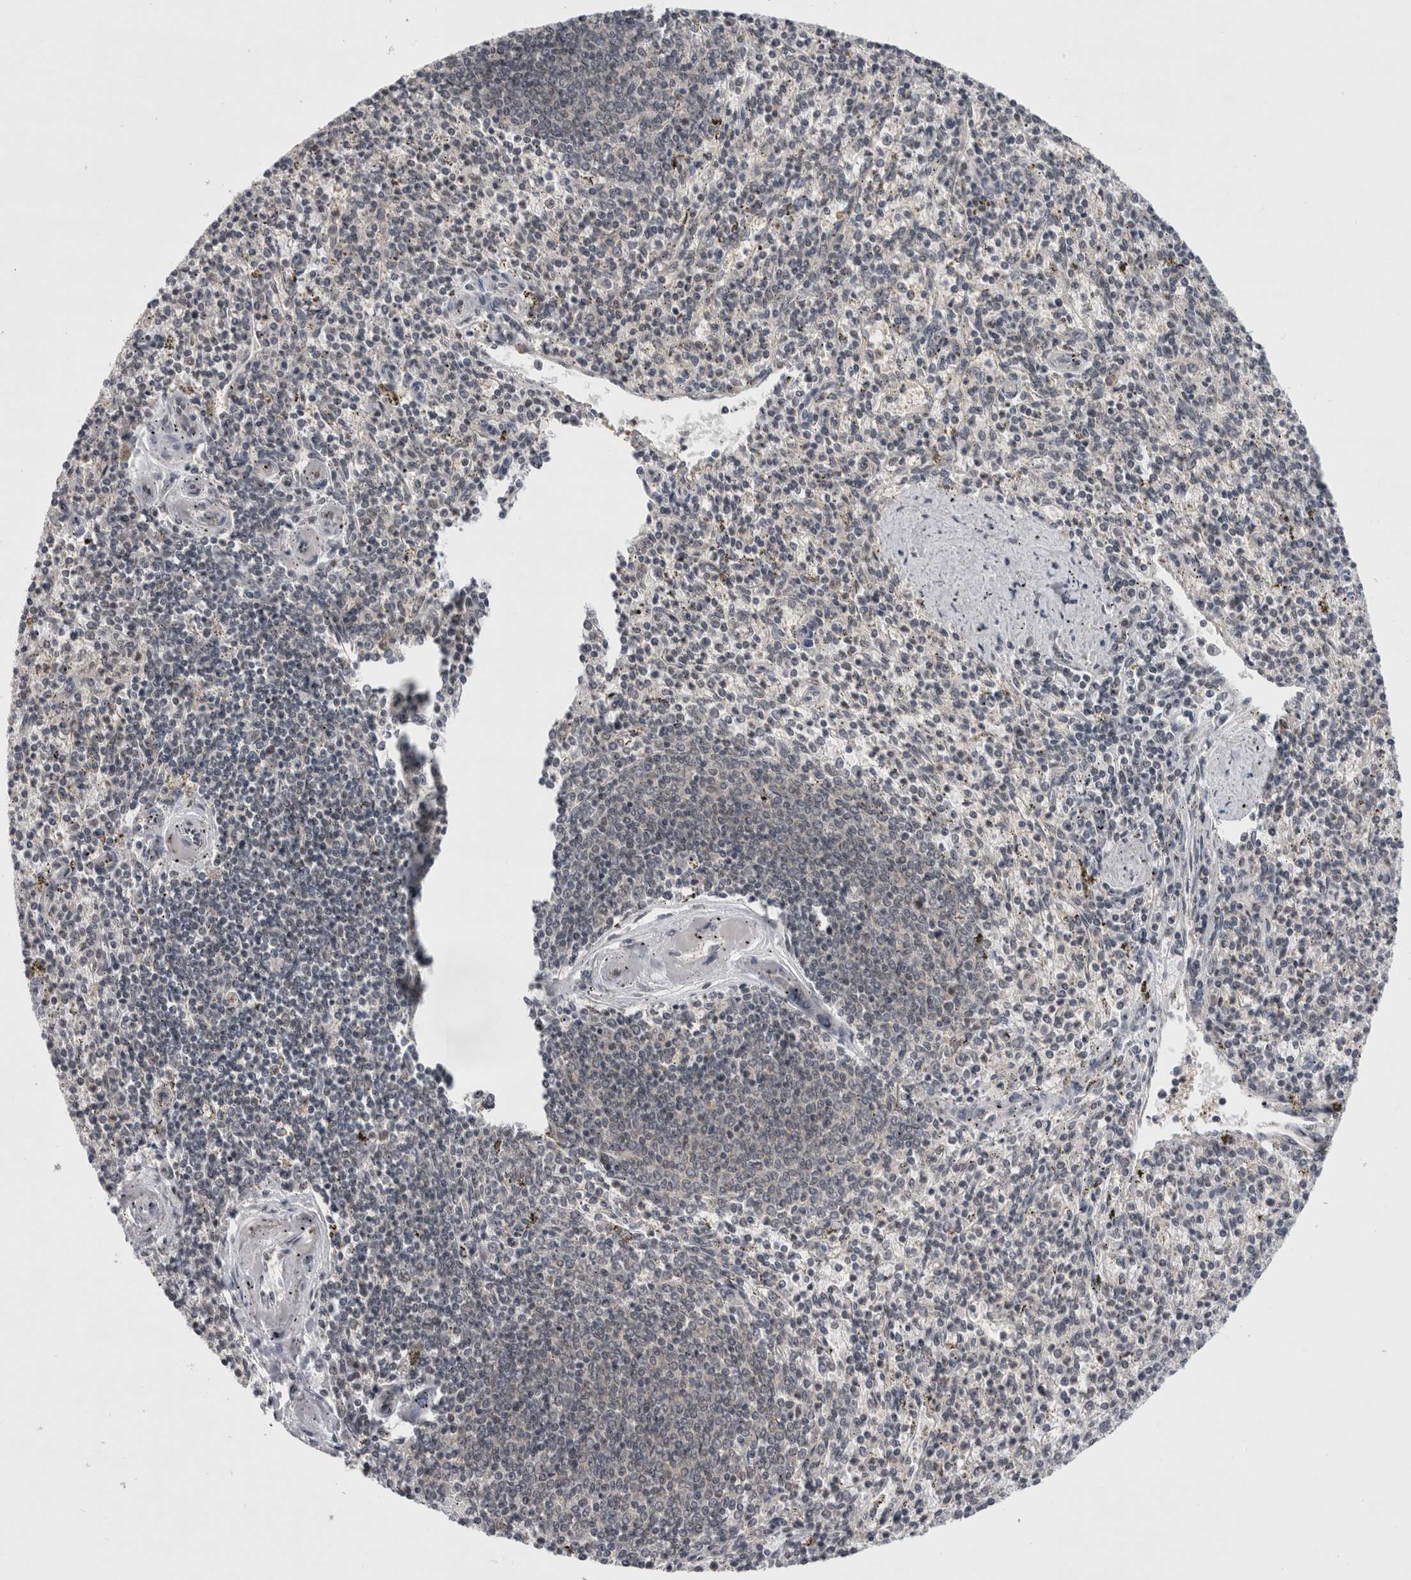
{"staining": {"intensity": "negative", "quantity": "none", "location": "none"}, "tissue": "spleen", "cell_type": "Cells in red pulp", "image_type": "normal", "snomed": [{"axis": "morphology", "description": "Normal tissue, NOS"}, {"axis": "topography", "description": "Spleen"}], "caption": "DAB (3,3'-diaminobenzidine) immunohistochemical staining of unremarkable spleen demonstrates no significant staining in cells in red pulp.", "gene": "PSMB2", "patient": {"sex": "male", "age": 72}}